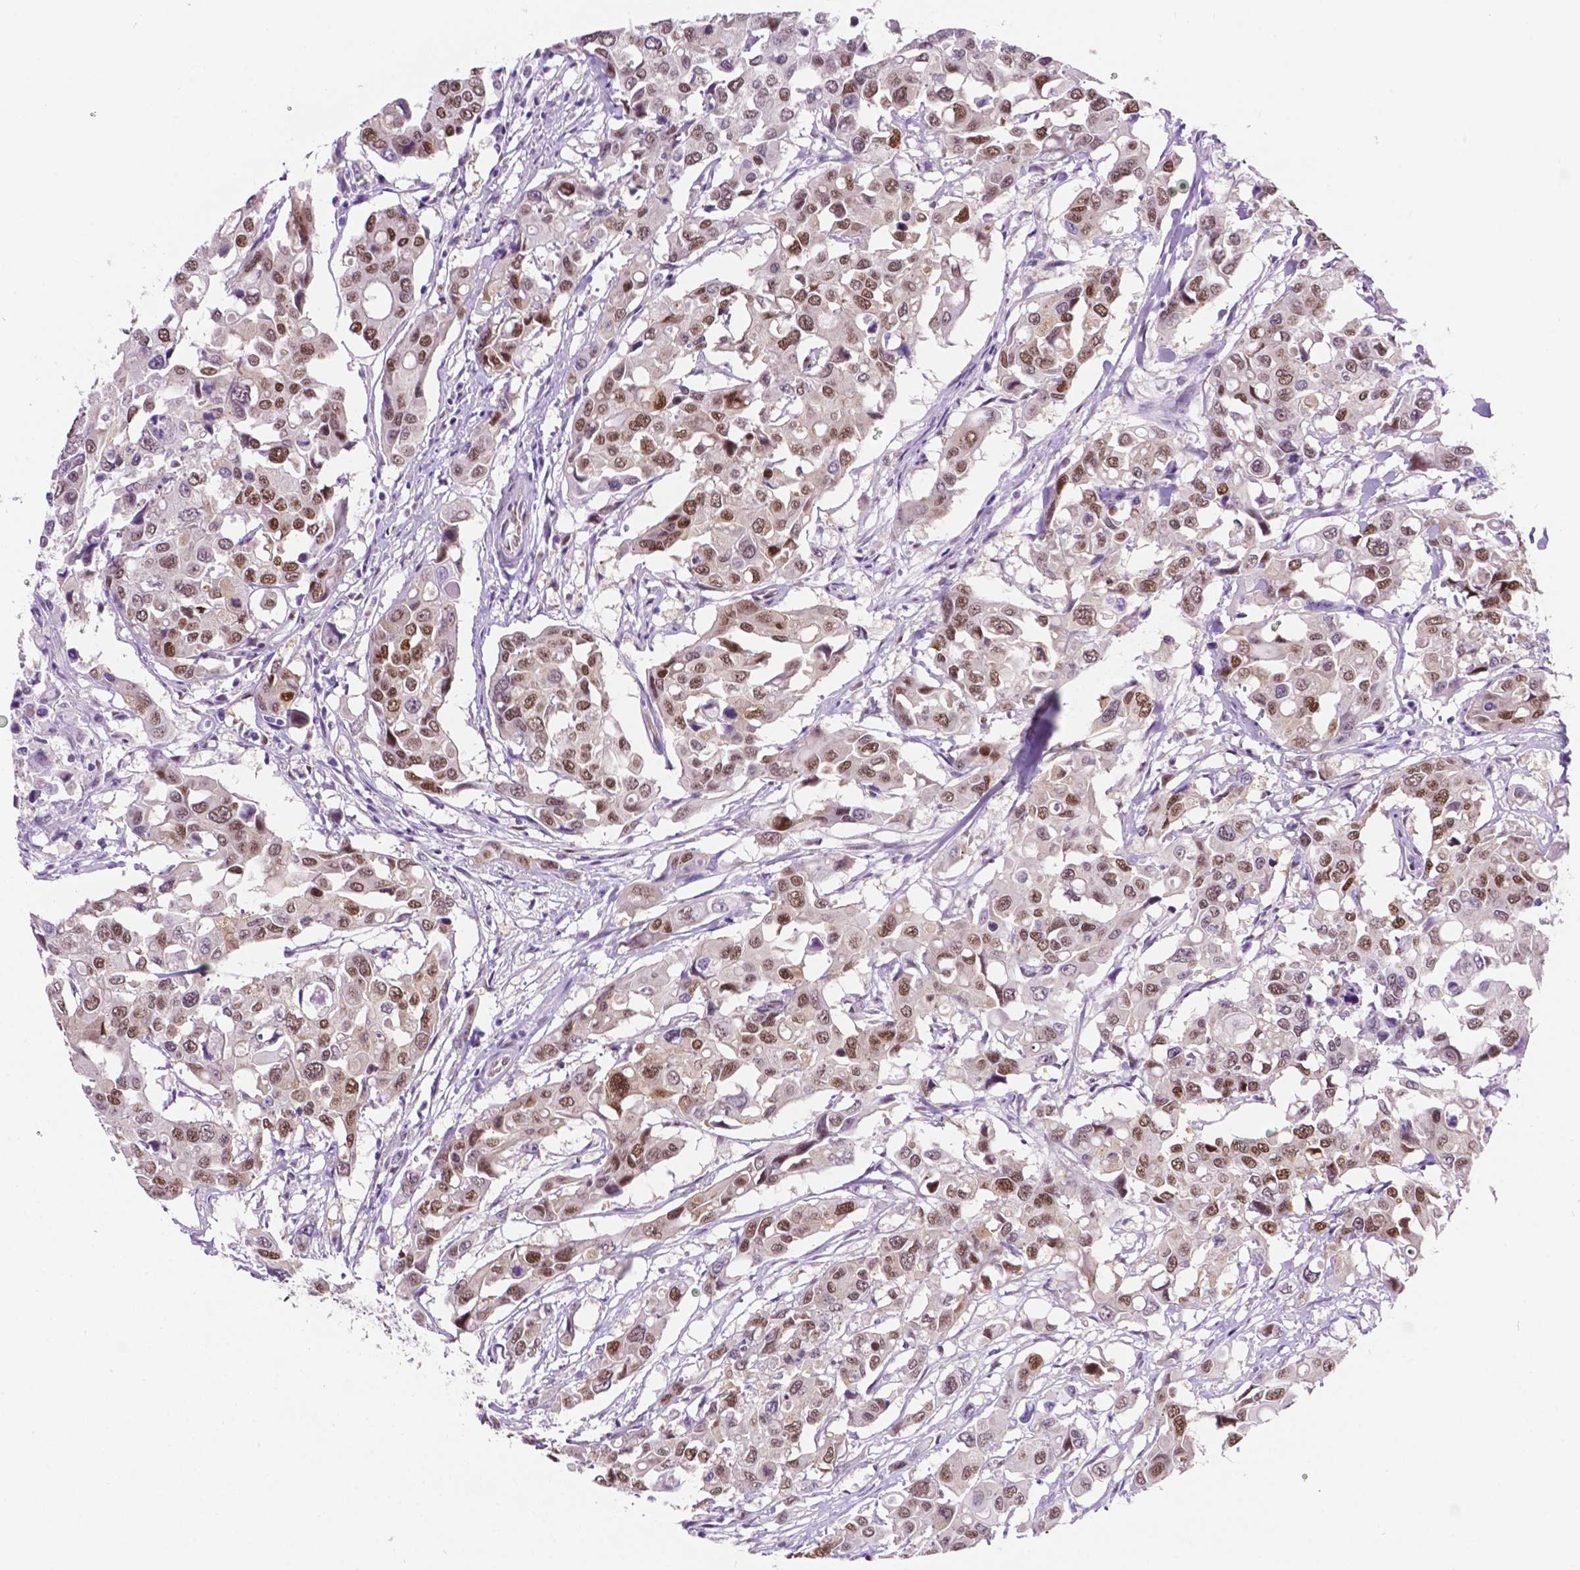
{"staining": {"intensity": "moderate", "quantity": ">75%", "location": "nuclear"}, "tissue": "colorectal cancer", "cell_type": "Tumor cells", "image_type": "cancer", "snomed": [{"axis": "morphology", "description": "Adenocarcinoma, NOS"}, {"axis": "topography", "description": "Colon"}], "caption": "Colorectal adenocarcinoma stained for a protein (brown) exhibits moderate nuclear positive positivity in approximately >75% of tumor cells.", "gene": "ERF", "patient": {"sex": "male", "age": 77}}